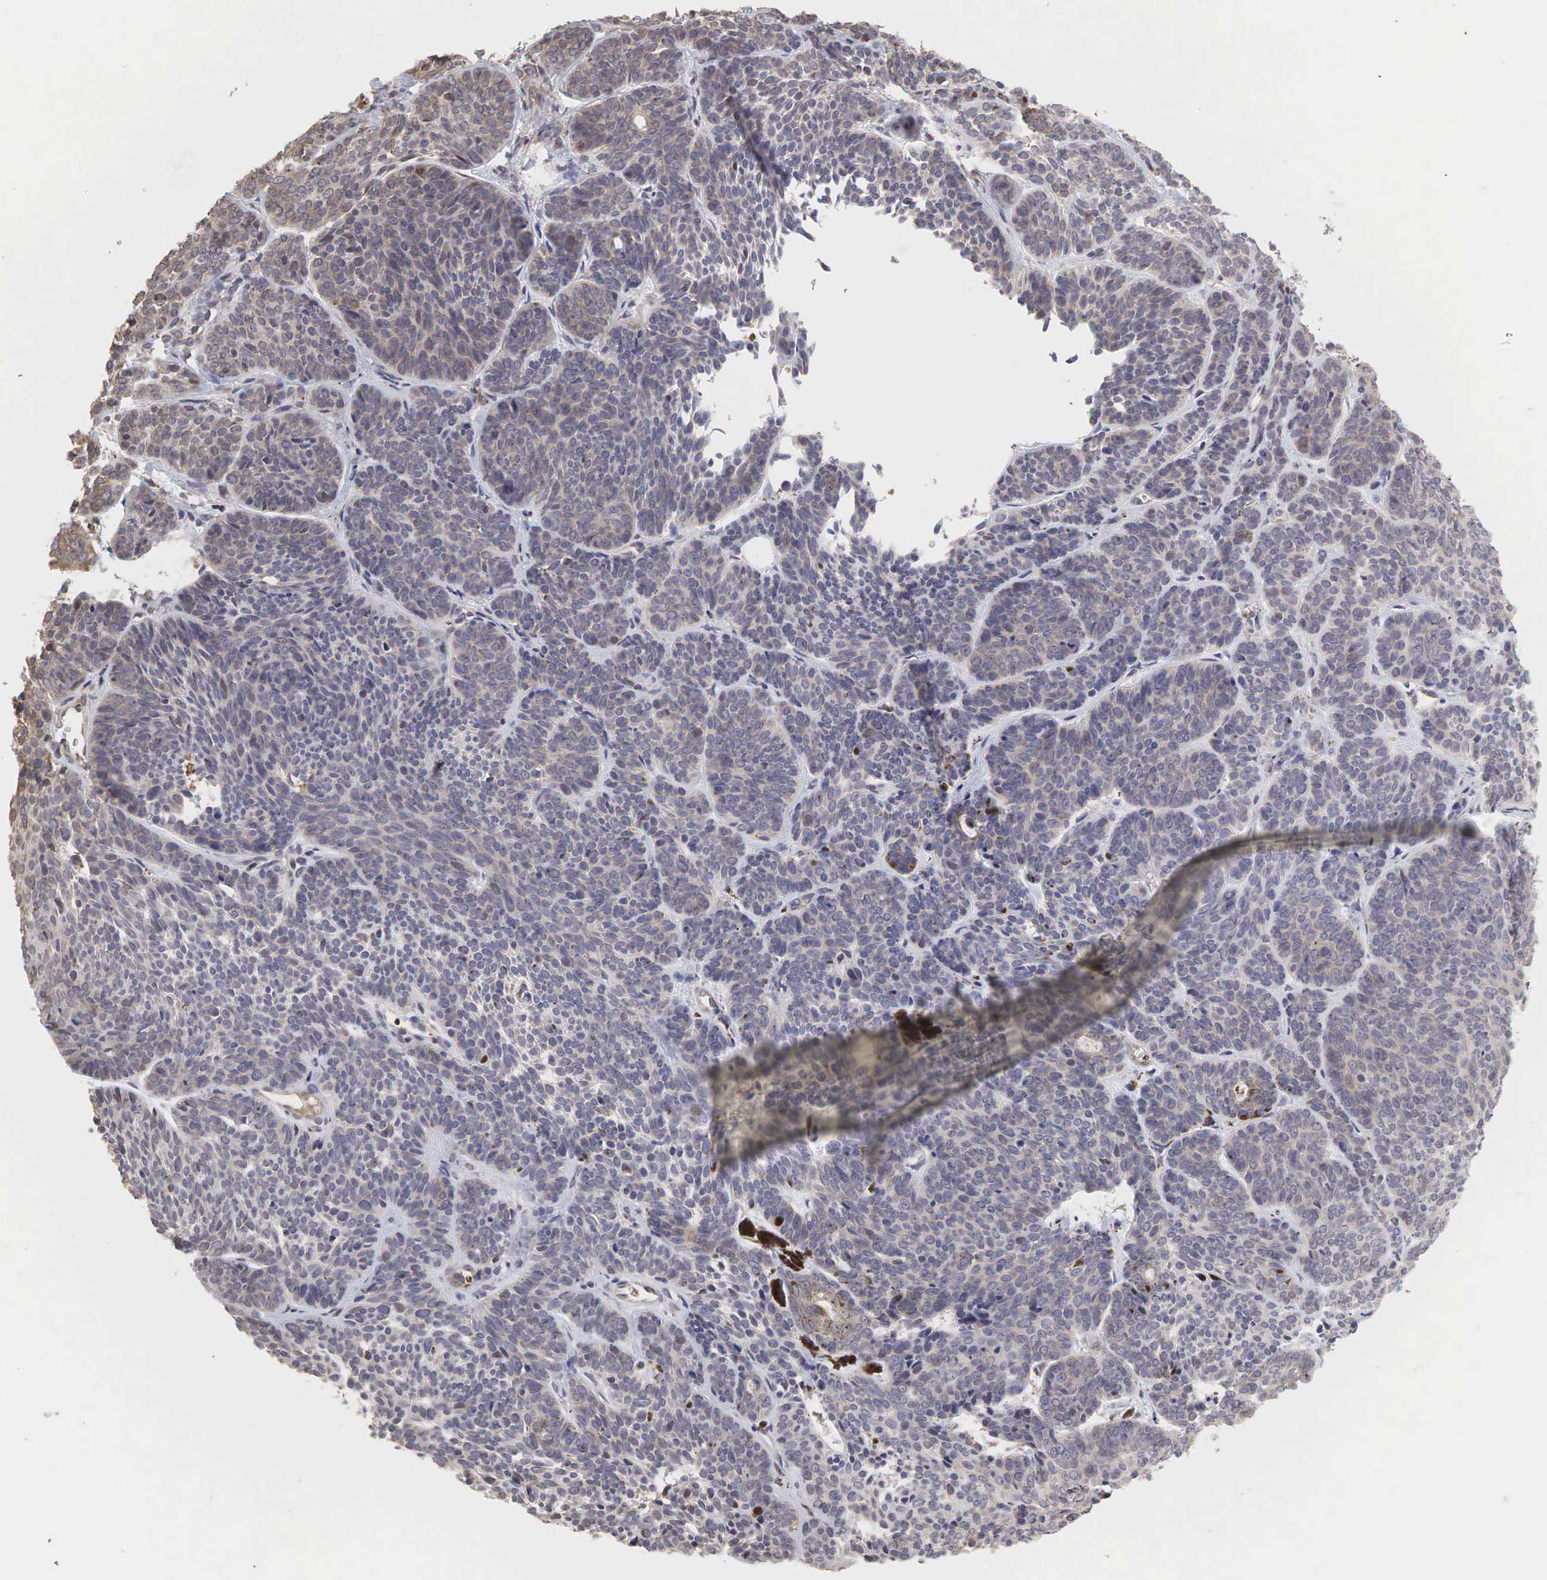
{"staining": {"intensity": "negative", "quantity": "none", "location": "none"}, "tissue": "skin cancer", "cell_type": "Tumor cells", "image_type": "cancer", "snomed": [{"axis": "morphology", "description": "Basal cell carcinoma"}, {"axis": "topography", "description": "Skin"}], "caption": "A high-resolution photomicrograph shows immunohistochemistry staining of skin cancer, which exhibits no significant expression in tumor cells.", "gene": "PABPC5", "patient": {"sex": "female", "age": 62}}